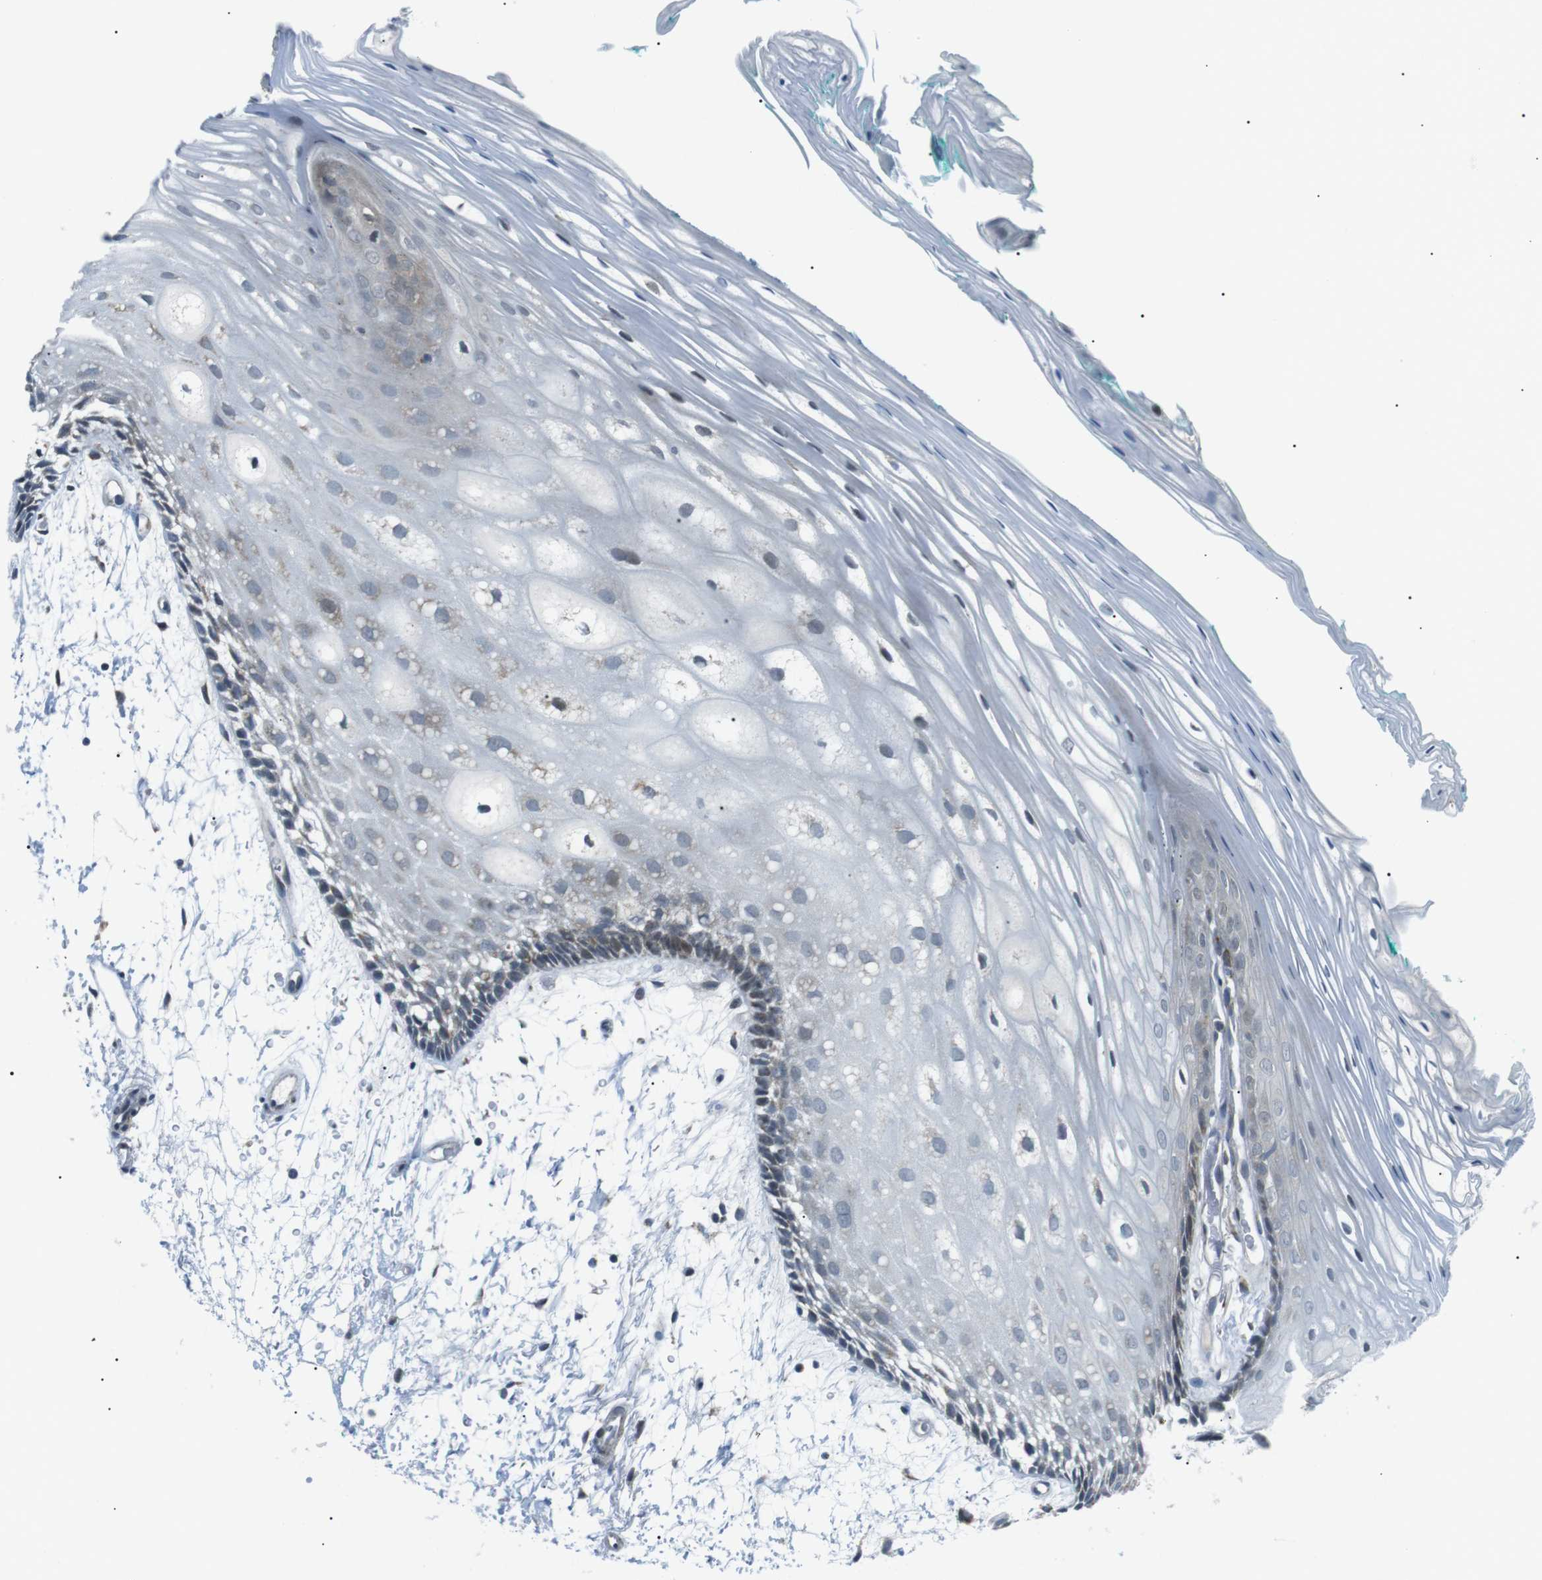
{"staining": {"intensity": "moderate", "quantity": "<25%", "location": "cytoplasmic/membranous"}, "tissue": "oral mucosa", "cell_type": "Squamous epithelial cells", "image_type": "normal", "snomed": [{"axis": "morphology", "description": "Normal tissue, NOS"}, {"axis": "topography", "description": "Skeletal muscle"}, {"axis": "topography", "description": "Oral tissue"}, {"axis": "topography", "description": "Peripheral nerve tissue"}], "caption": "Oral mucosa stained with DAB IHC shows low levels of moderate cytoplasmic/membranous expression in approximately <25% of squamous epithelial cells.", "gene": "ARID5B", "patient": {"sex": "female", "age": 84}}